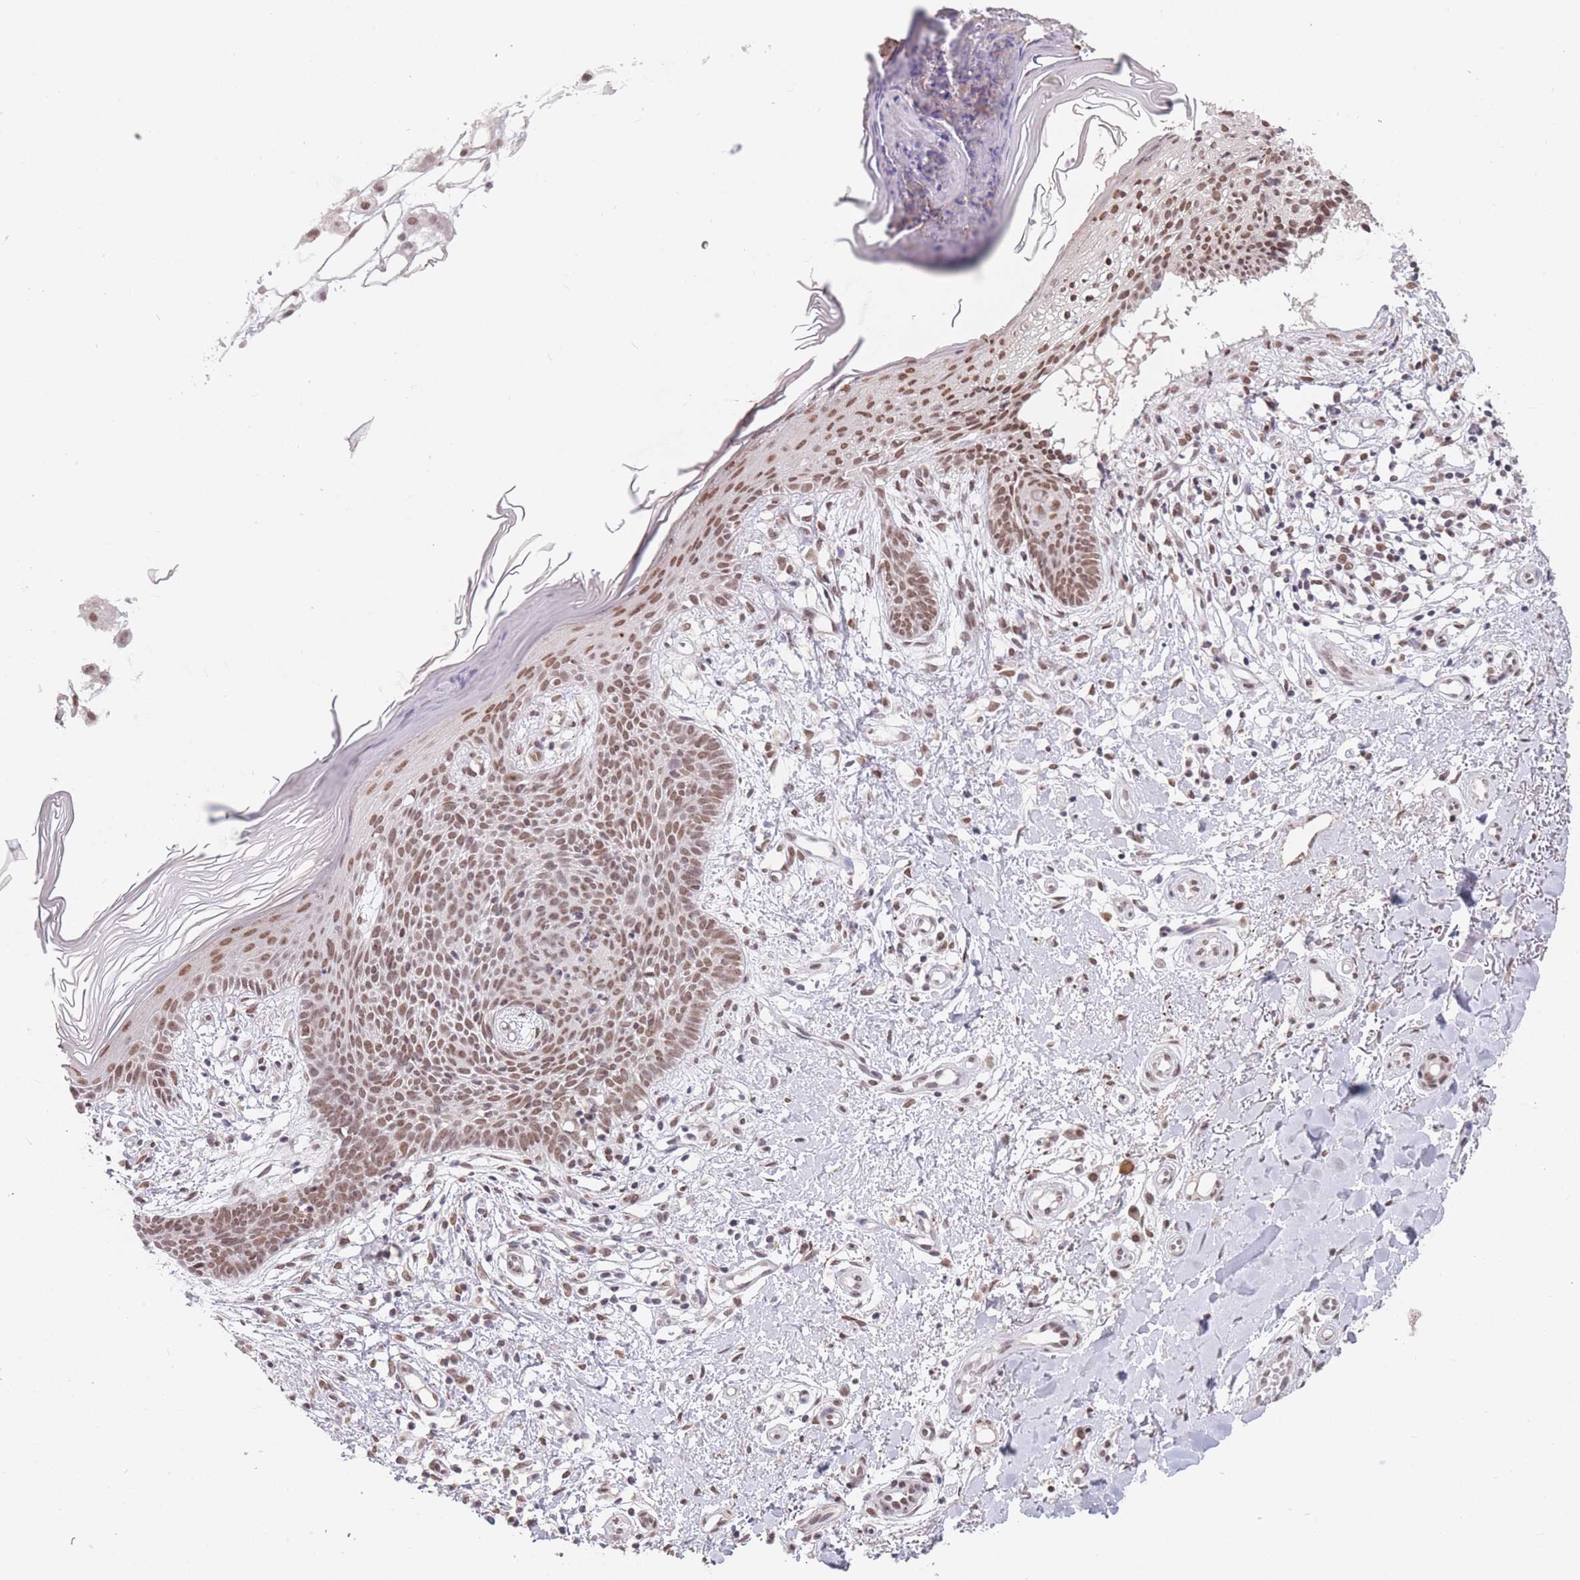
{"staining": {"intensity": "moderate", "quantity": ">75%", "location": "nuclear"}, "tissue": "skin cancer", "cell_type": "Tumor cells", "image_type": "cancer", "snomed": [{"axis": "morphology", "description": "Basal cell carcinoma"}, {"axis": "topography", "description": "Skin"}], "caption": "About >75% of tumor cells in basal cell carcinoma (skin) show moderate nuclear protein staining as visualized by brown immunohistochemical staining.", "gene": "HNRNPUL1", "patient": {"sex": "male", "age": 78}}